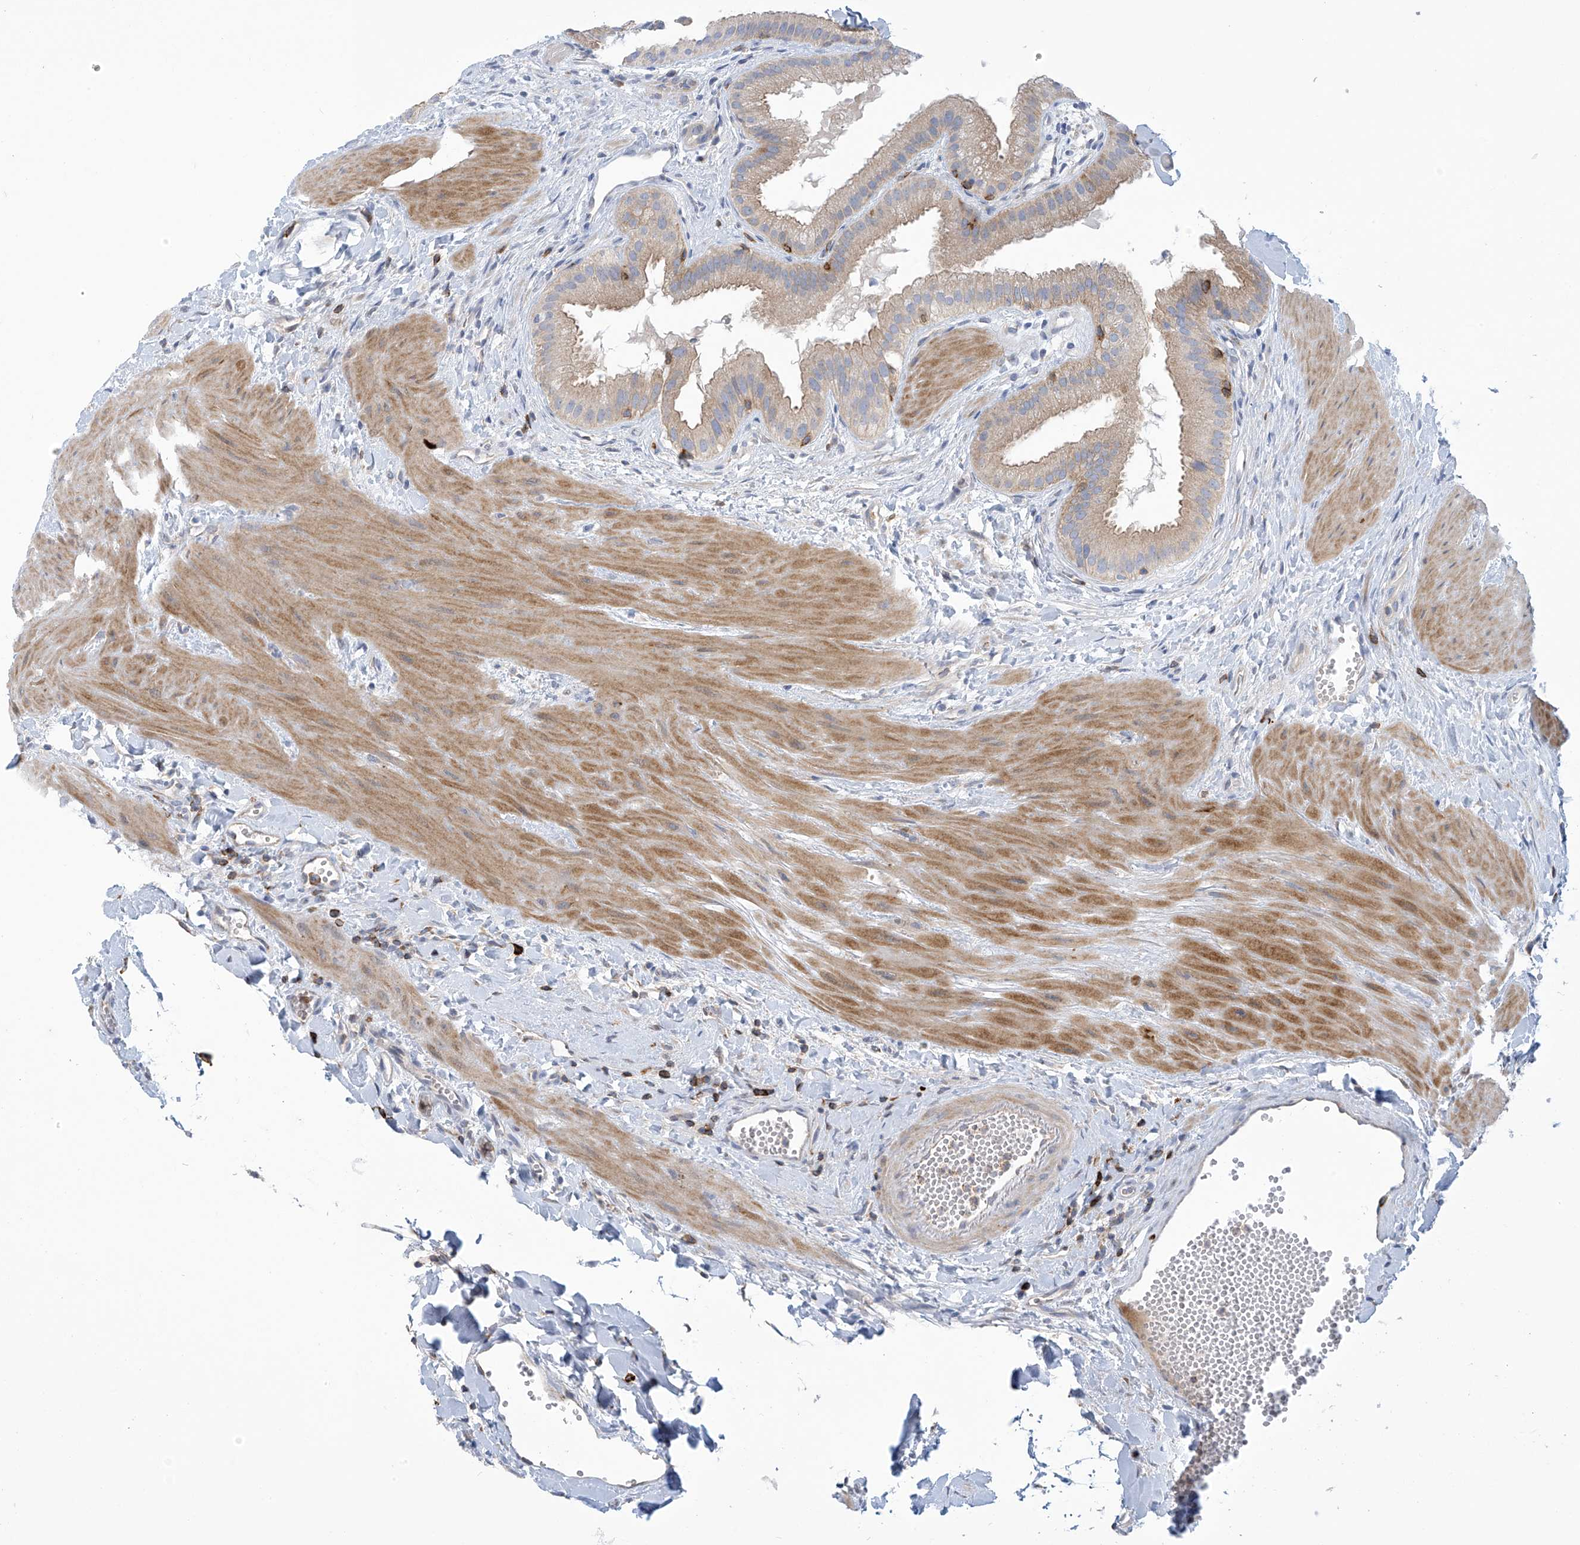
{"staining": {"intensity": "weak", "quantity": ">75%", "location": "cytoplasmic/membranous"}, "tissue": "gallbladder", "cell_type": "Glandular cells", "image_type": "normal", "snomed": [{"axis": "morphology", "description": "Normal tissue, NOS"}, {"axis": "topography", "description": "Gallbladder"}], "caption": "Gallbladder stained with IHC shows weak cytoplasmic/membranous positivity in approximately >75% of glandular cells. The staining is performed using DAB brown chromogen to label protein expression. The nuclei are counter-stained blue using hematoxylin.", "gene": "IBA57", "patient": {"sex": "male", "age": 55}}